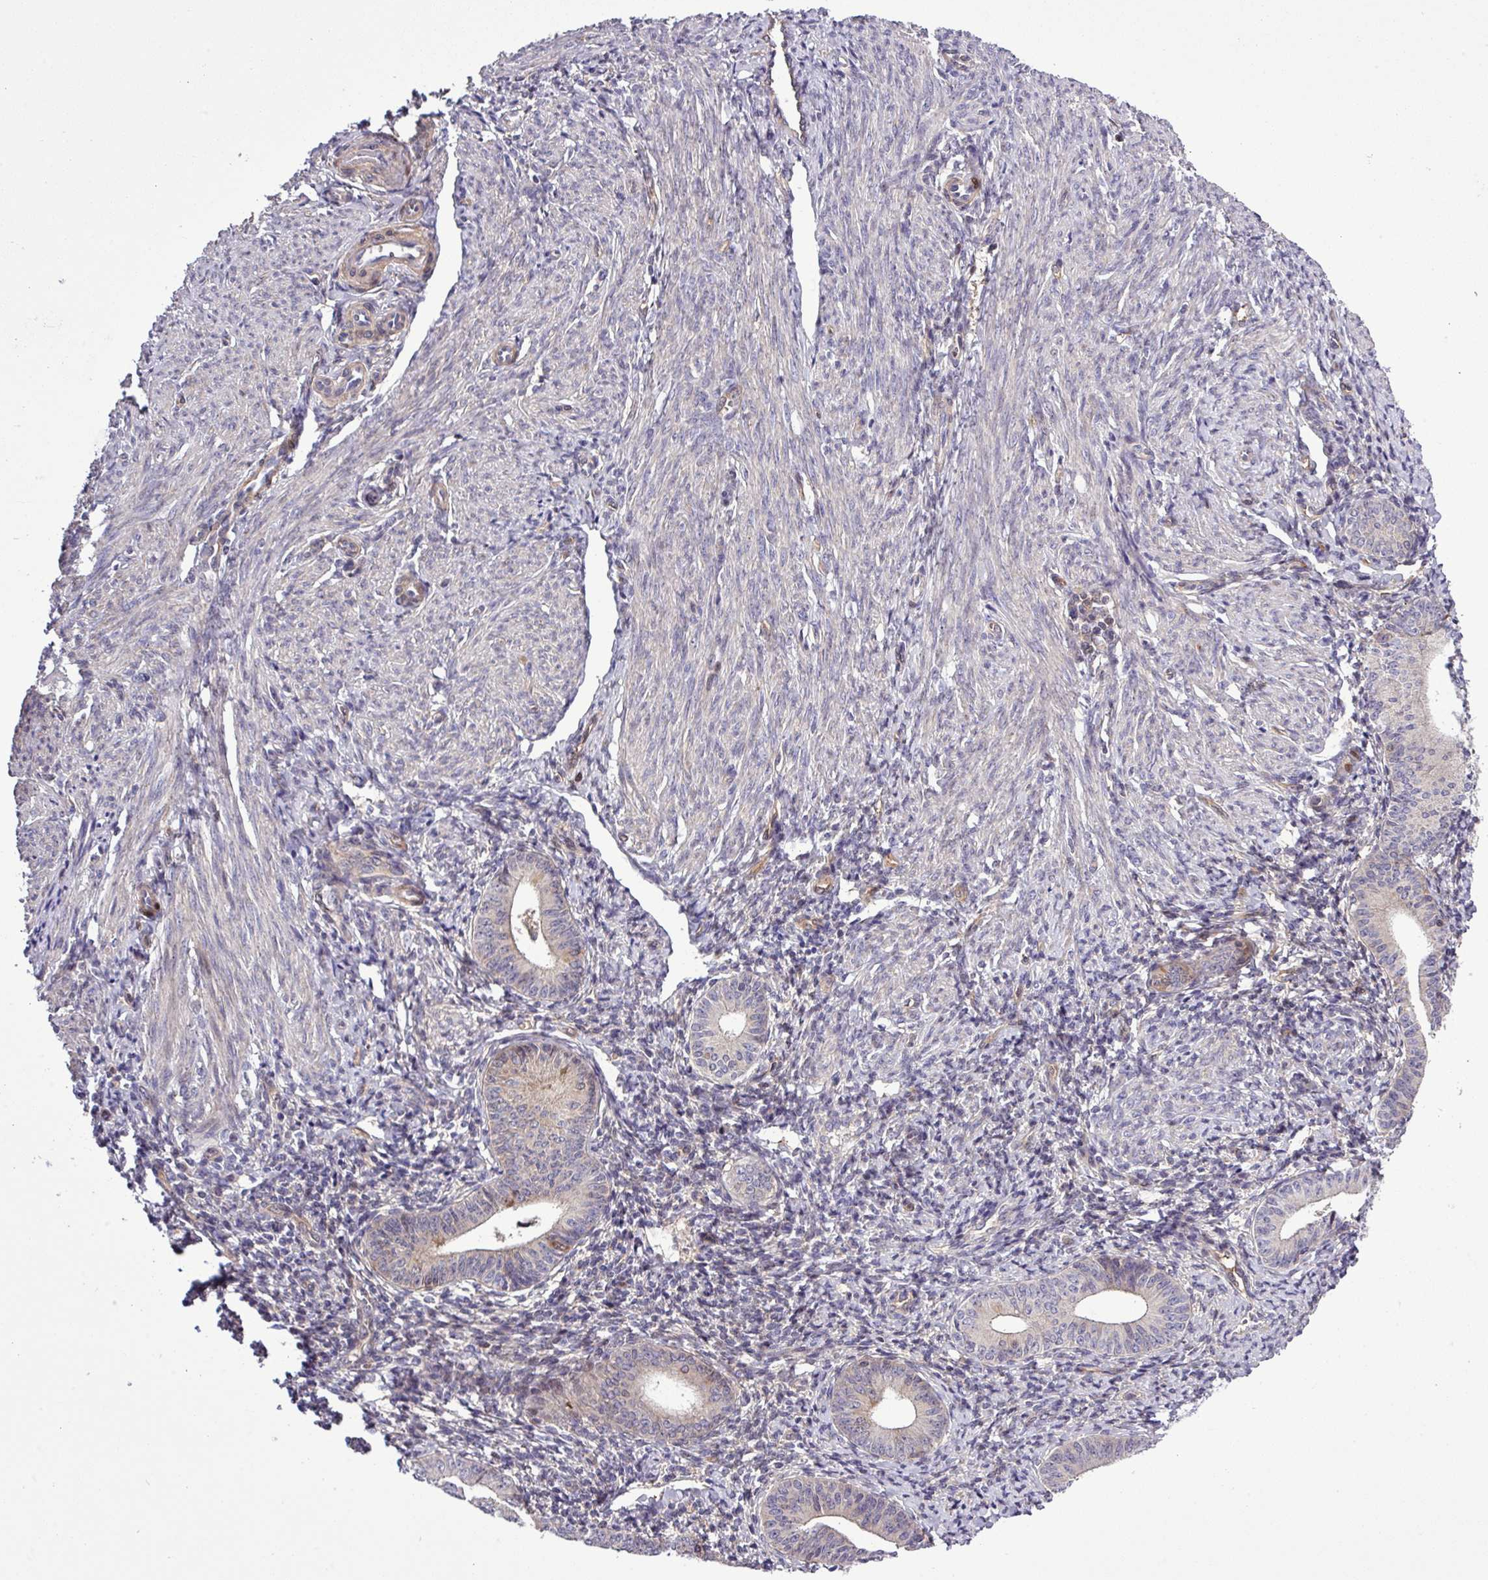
{"staining": {"intensity": "moderate", "quantity": "25%-75%", "location": "cytoplasmic/membranous"}, "tissue": "cervical cancer", "cell_type": "Tumor cells", "image_type": "cancer", "snomed": [{"axis": "morphology", "description": "Squamous cell carcinoma, NOS"}, {"axis": "topography", "description": "Cervix"}], "caption": "Immunohistochemical staining of human squamous cell carcinoma (cervical) exhibits medium levels of moderate cytoplasmic/membranous protein expression in about 25%-75% of tumor cells. The staining was performed using DAB to visualize the protein expression in brown, while the nuclei were stained in blue with hematoxylin (Magnification: 20x).", "gene": "CARHSP1", "patient": {"sex": "female", "age": 59}}